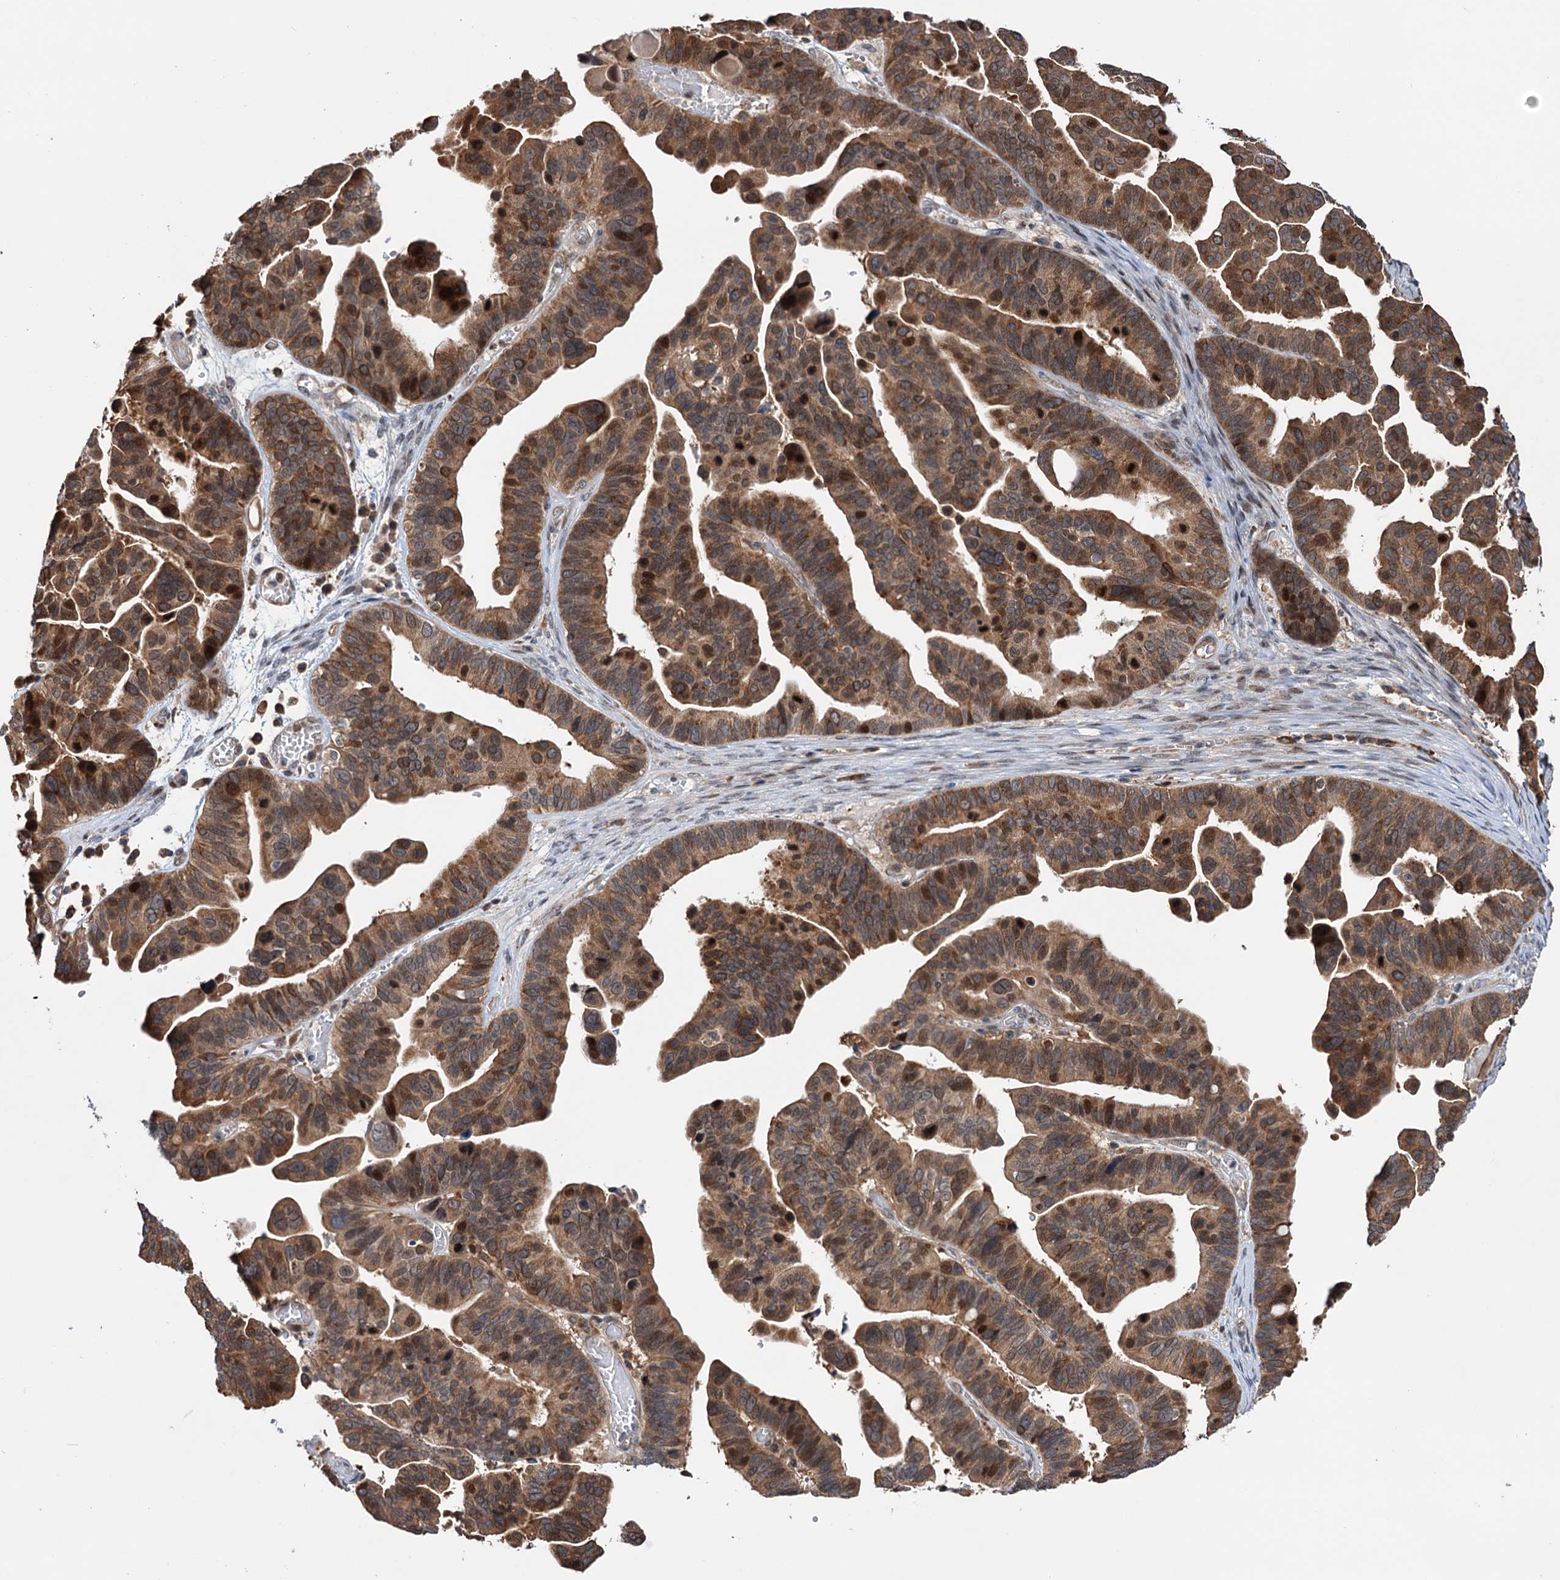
{"staining": {"intensity": "strong", "quantity": ">75%", "location": "cytoplasmic/membranous,nuclear"}, "tissue": "ovarian cancer", "cell_type": "Tumor cells", "image_type": "cancer", "snomed": [{"axis": "morphology", "description": "Cystadenocarcinoma, serous, NOS"}, {"axis": "topography", "description": "Ovary"}], "caption": "A brown stain labels strong cytoplasmic/membranous and nuclear expression of a protein in ovarian serous cystadenocarcinoma tumor cells.", "gene": "NCAPD2", "patient": {"sex": "female", "age": 56}}